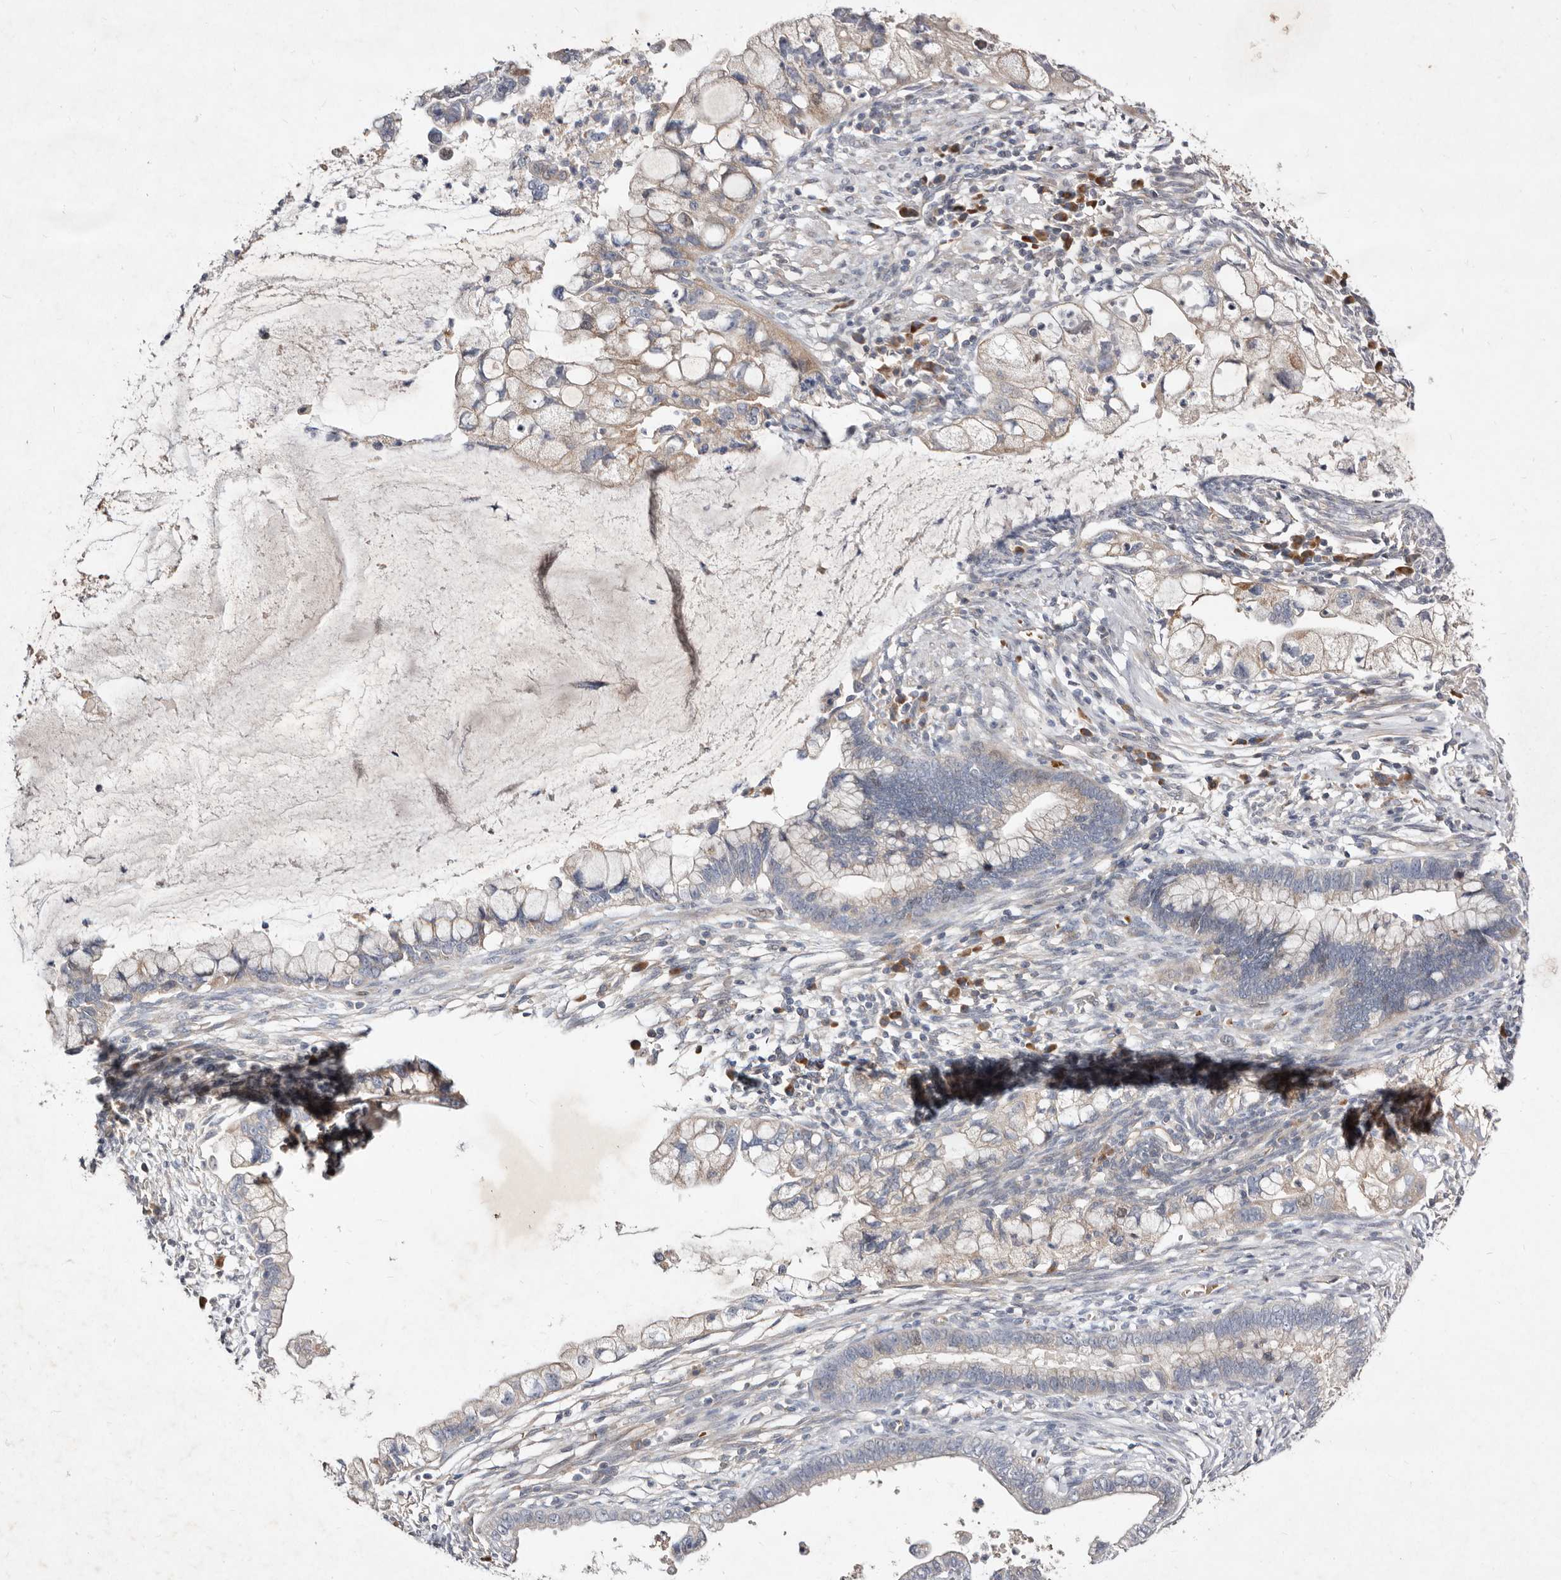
{"staining": {"intensity": "negative", "quantity": "none", "location": "none"}, "tissue": "cervical cancer", "cell_type": "Tumor cells", "image_type": "cancer", "snomed": [{"axis": "morphology", "description": "Adenocarcinoma, NOS"}, {"axis": "topography", "description": "Cervix"}], "caption": "Photomicrograph shows no protein staining in tumor cells of cervical cancer (adenocarcinoma) tissue.", "gene": "SLC25A20", "patient": {"sex": "female", "age": 44}}